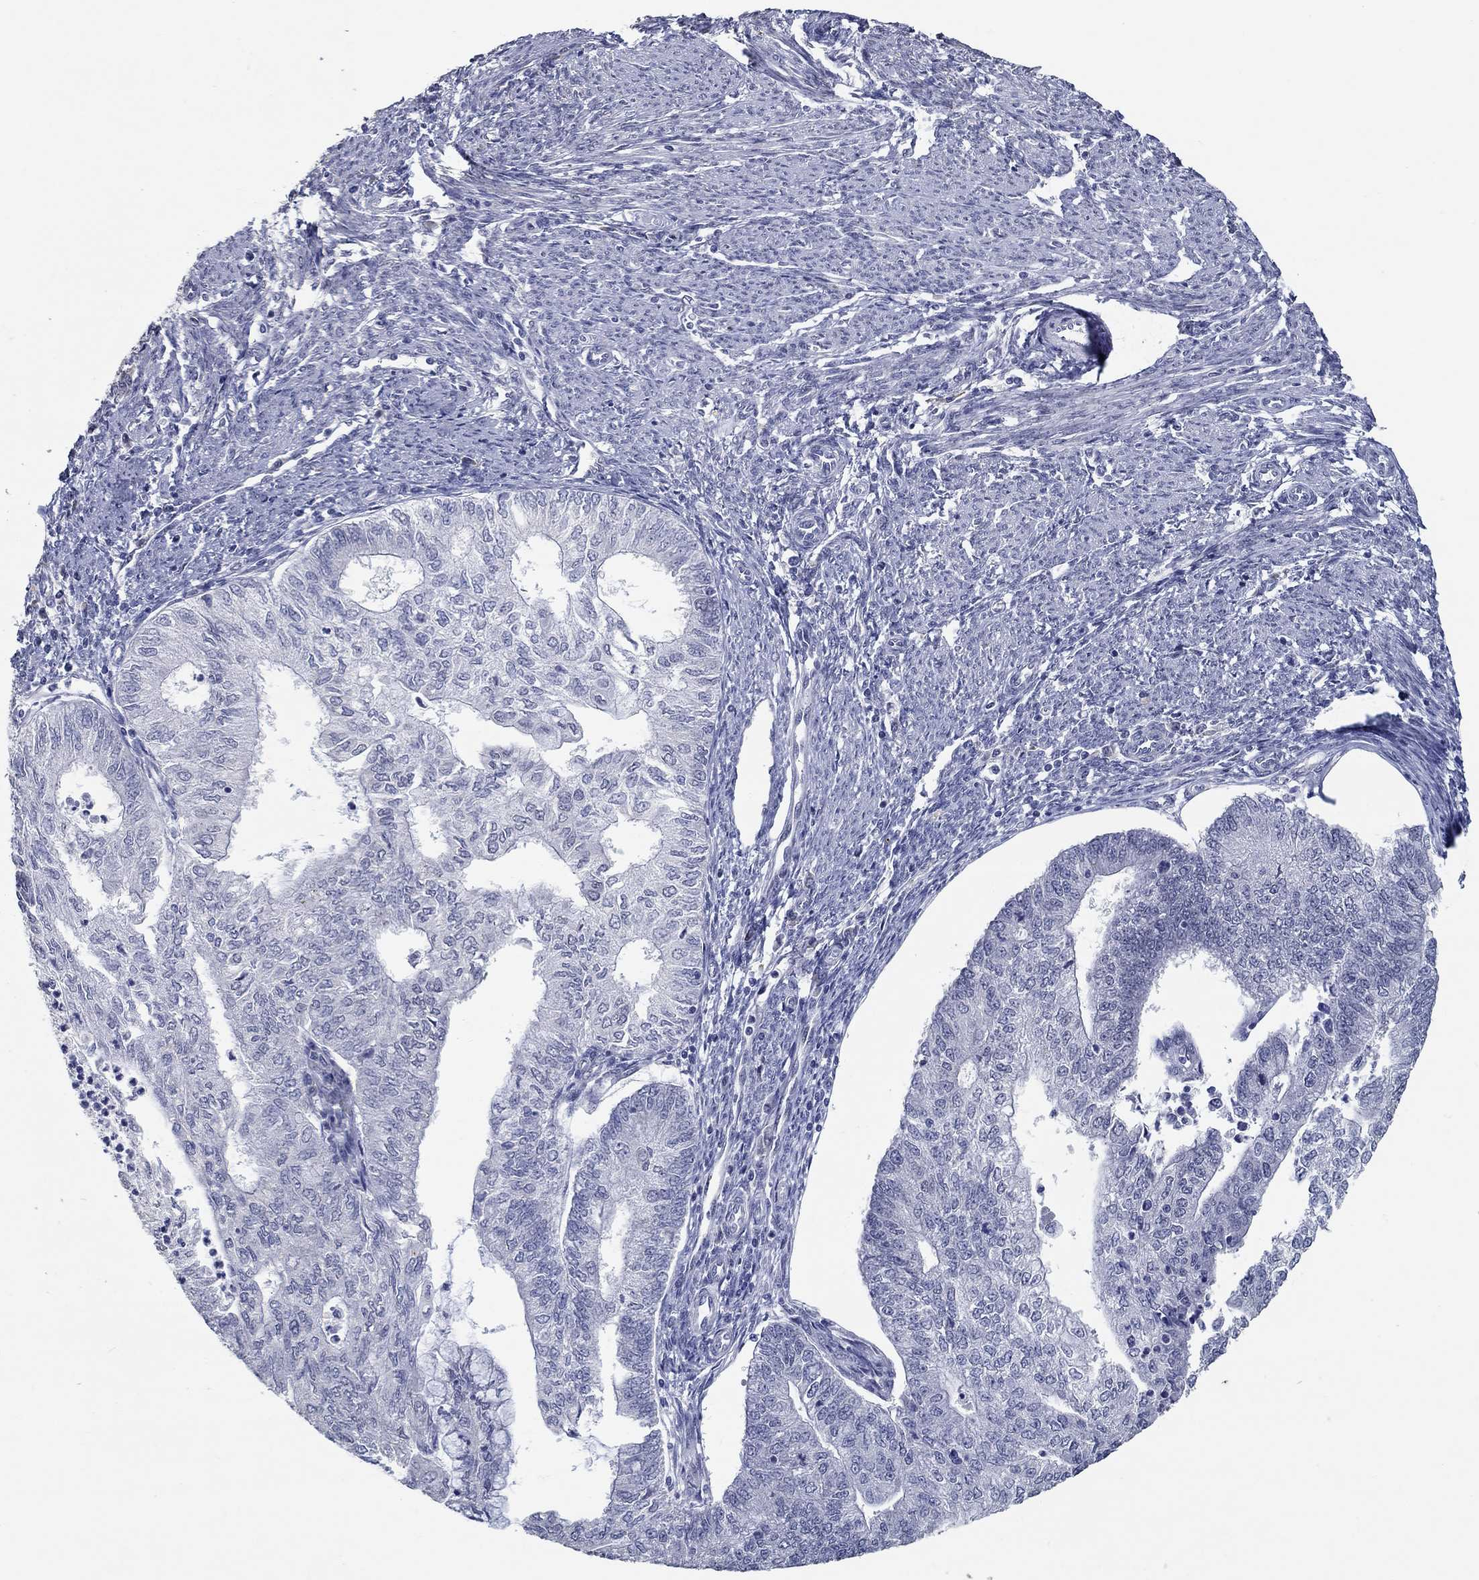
{"staining": {"intensity": "negative", "quantity": "none", "location": "none"}, "tissue": "endometrial cancer", "cell_type": "Tumor cells", "image_type": "cancer", "snomed": [{"axis": "morphology", "description": "Adenocarcinoma, NOS"}, {"axis": "topography", "description": "Endometrium"}], "caption": "DAB immunohistochemical staining of human adenocarcinoma (endometrial) displays no significant positivity in tumor cells.", "gene": "NUP155", "patient": {"sex": "female", "age": 59}}